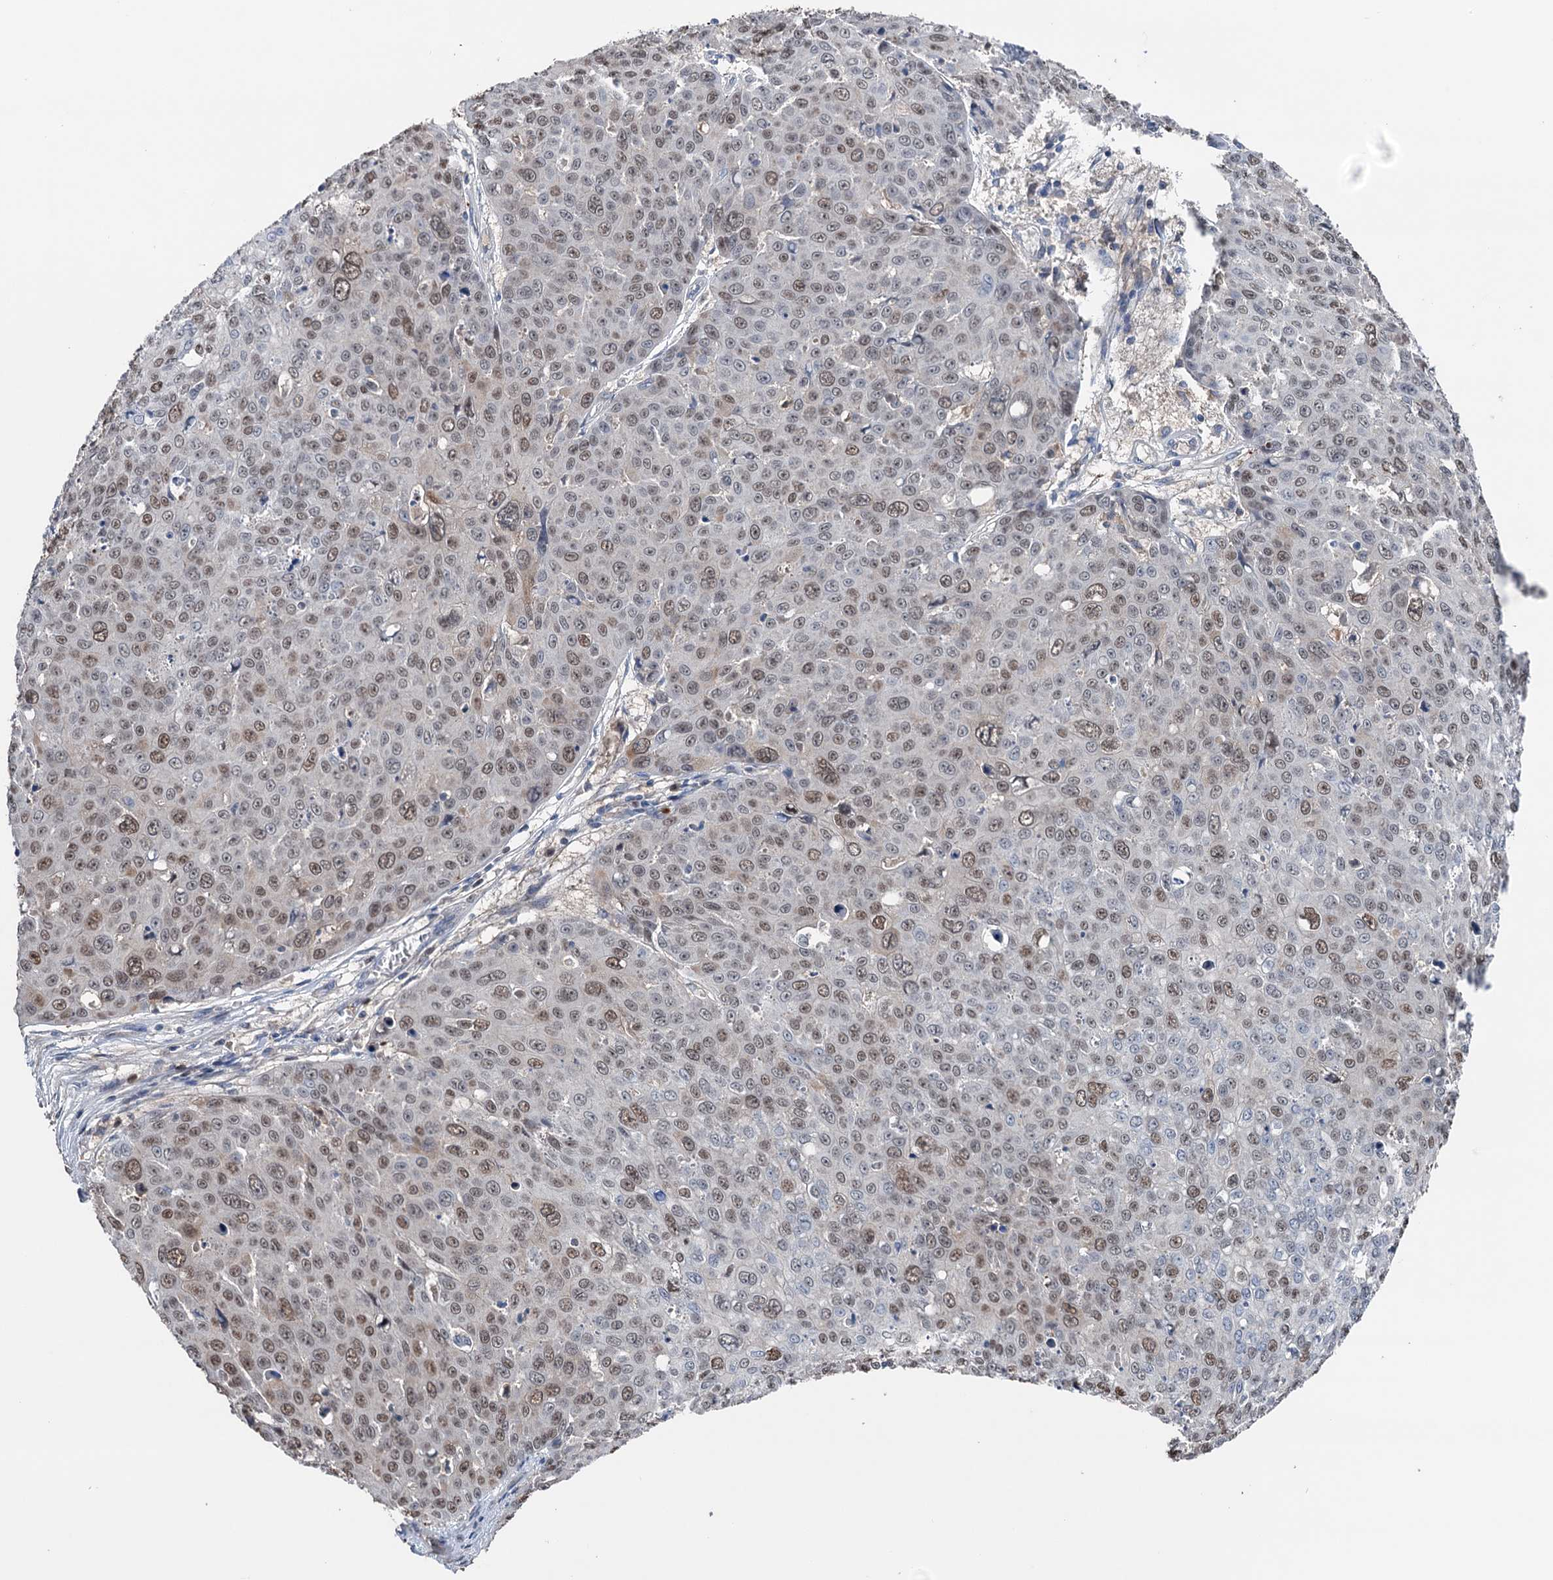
{"staining": {"intensity": "weak", "quantity": "25%-75%", "location": "nuclear"}, "tissue": "skin cancer", "cell_type": "Tumor cells", "image_type": "cancer", "snomed": [{"axis": "morphology", "description": "Squamous cell carcinoma, NOS"}, {"axis": "topography", "description": "Skin"}], "caption": "A high-resolution histopathology image shows IHC staining of squamous cell carcinoma (skin), which reveals weak nuclear positivity in about 25%-75% of tumor cells.", "gene": "NCAPD2", "patient": {"sex": "male", "age": 71}}